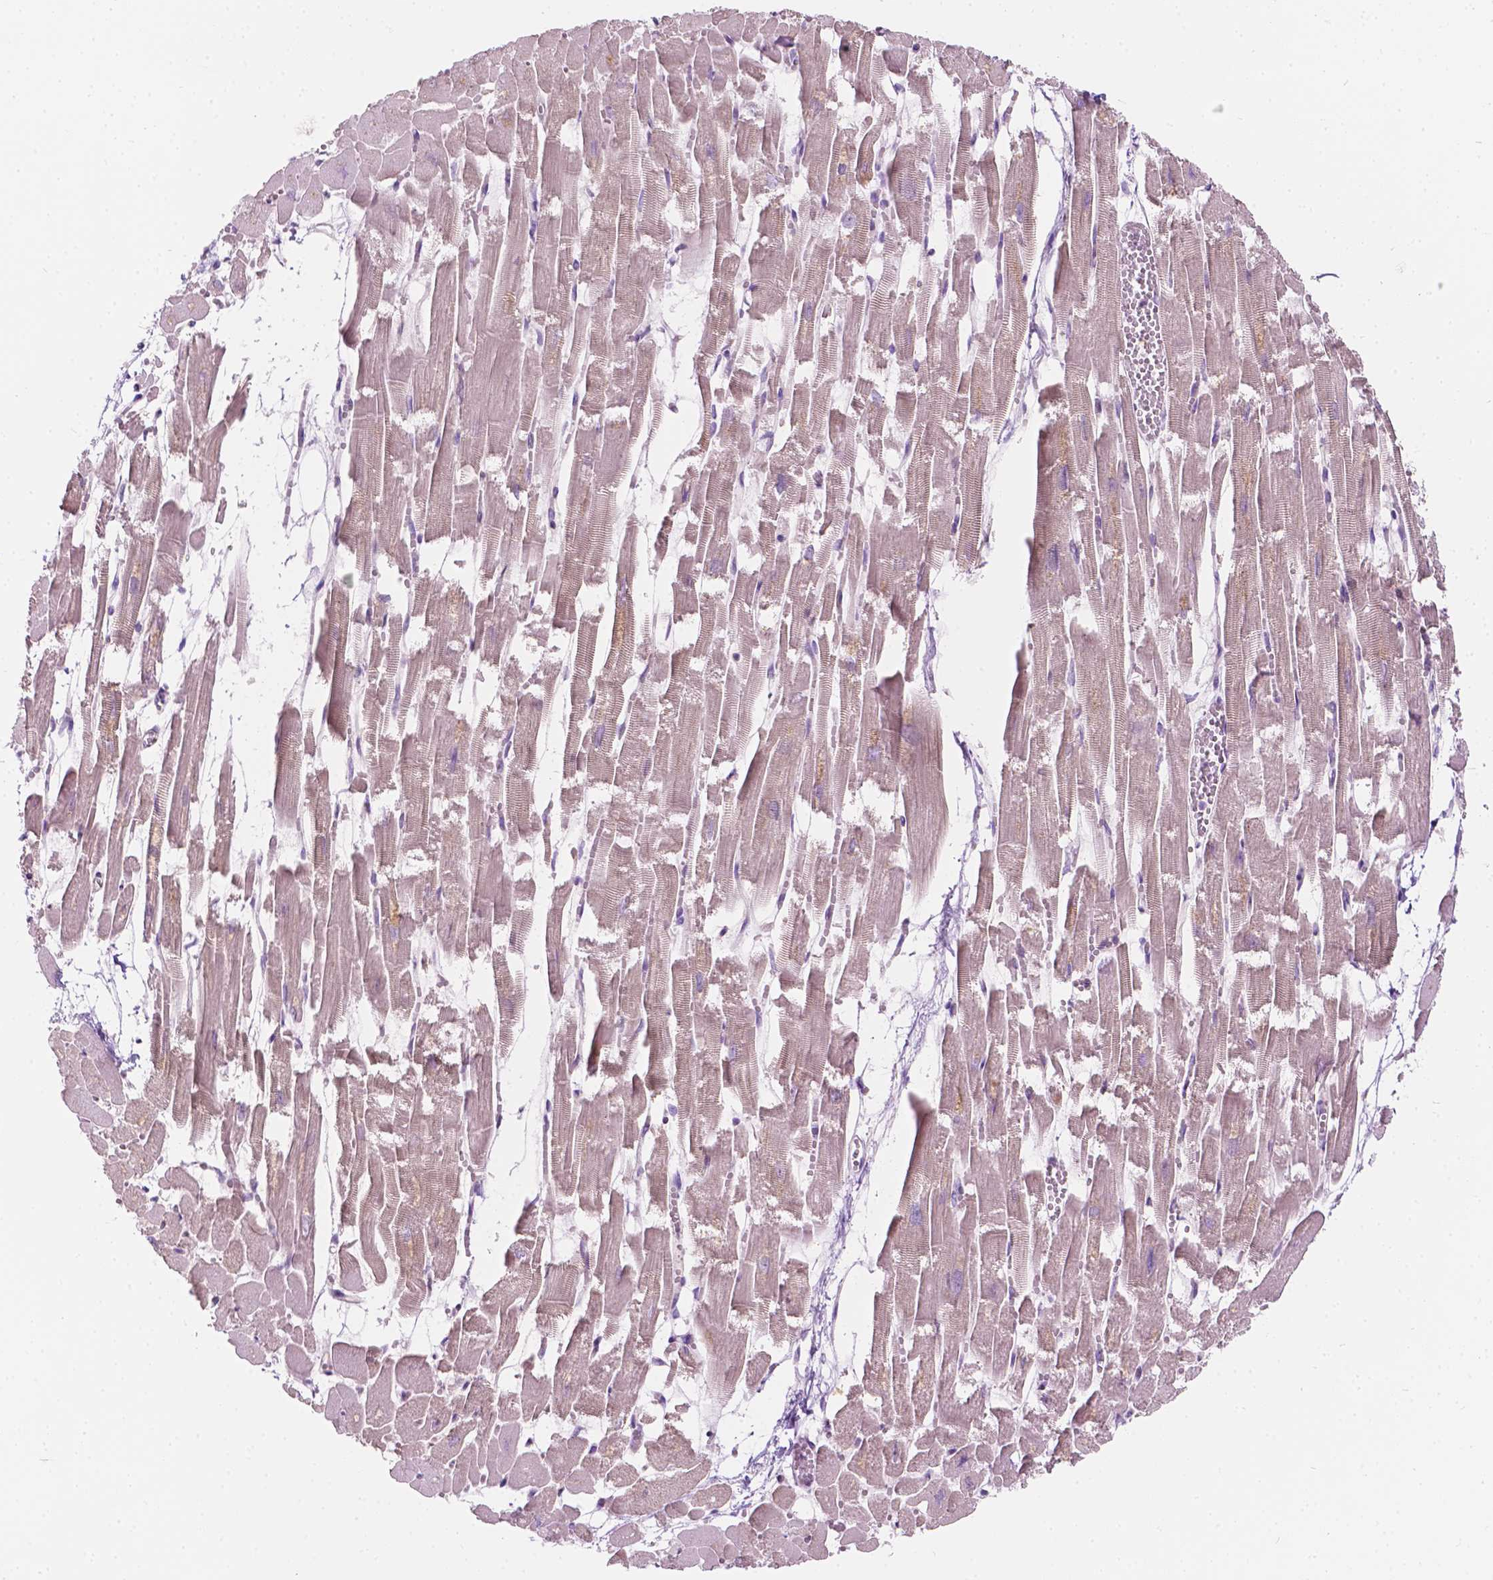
{"staining": {"intensity": "weak", "quantity": "25%-75%", "location": "cytoplasmic/membranous"}, "tissue": "heart muscle", "cell_type": "Cardiomyocytes", "image_type": "normal", "snomed": [{"axis": "morphology", "description": "Normal tissue, NOS"}, {"axis": "topography", "description": "Heart"}], "caption": "Immunohistochemical staining of normal human heart muscle displays low levels of weak cytoplasmic/membranous staining in about 25%-75% of cardiomyocytes. (Brightfield microscopy of DAB IHC at high magnification).", "gene": "NOS1AP", "patient": {"sex": "female", "age": 52}}